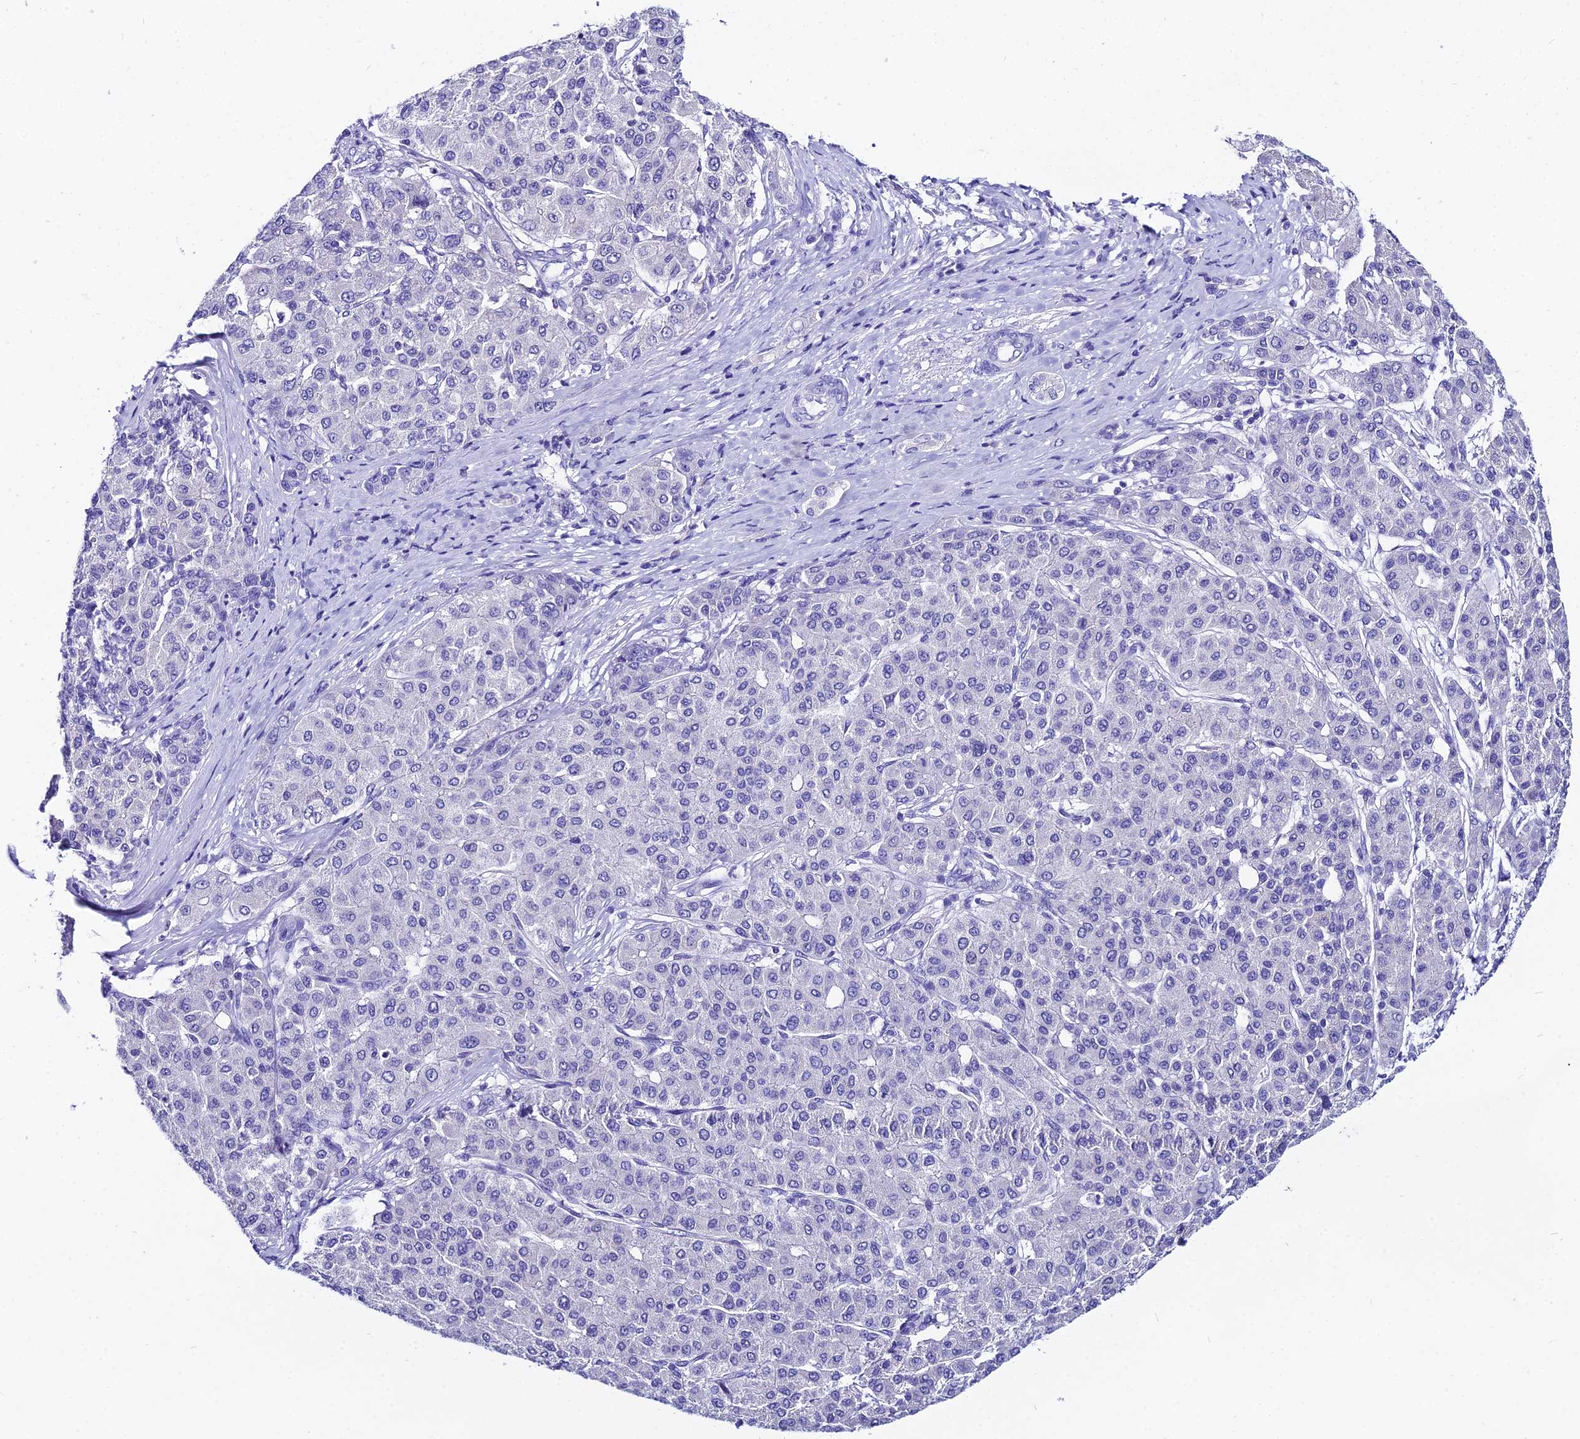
{"staining": {"intensity": "negative", "quantity": "none", "location": "none"}, "tissue": "liver cancer", "cell_type": "Tumor cells", "image_type": "cancer", "snomed": [{"axis": "morphology", "description": "Carcinoma, Hepatocellular, NOS"}, {"axis": "topography", "description": "Liver"}], "caption": "The micrograph demonstrates no significant expression in tumor cells of hepatocellular carcinoma (liver). Brightfield microscopy of immunohistochemistry (IHC) stained with DAB (3,3'-diaminobenzidine) (brown) and hematoxylin (blue), captured at high magnification.", "gene": "LGALS7", "patient": {"sex": "male", "age": 65}}